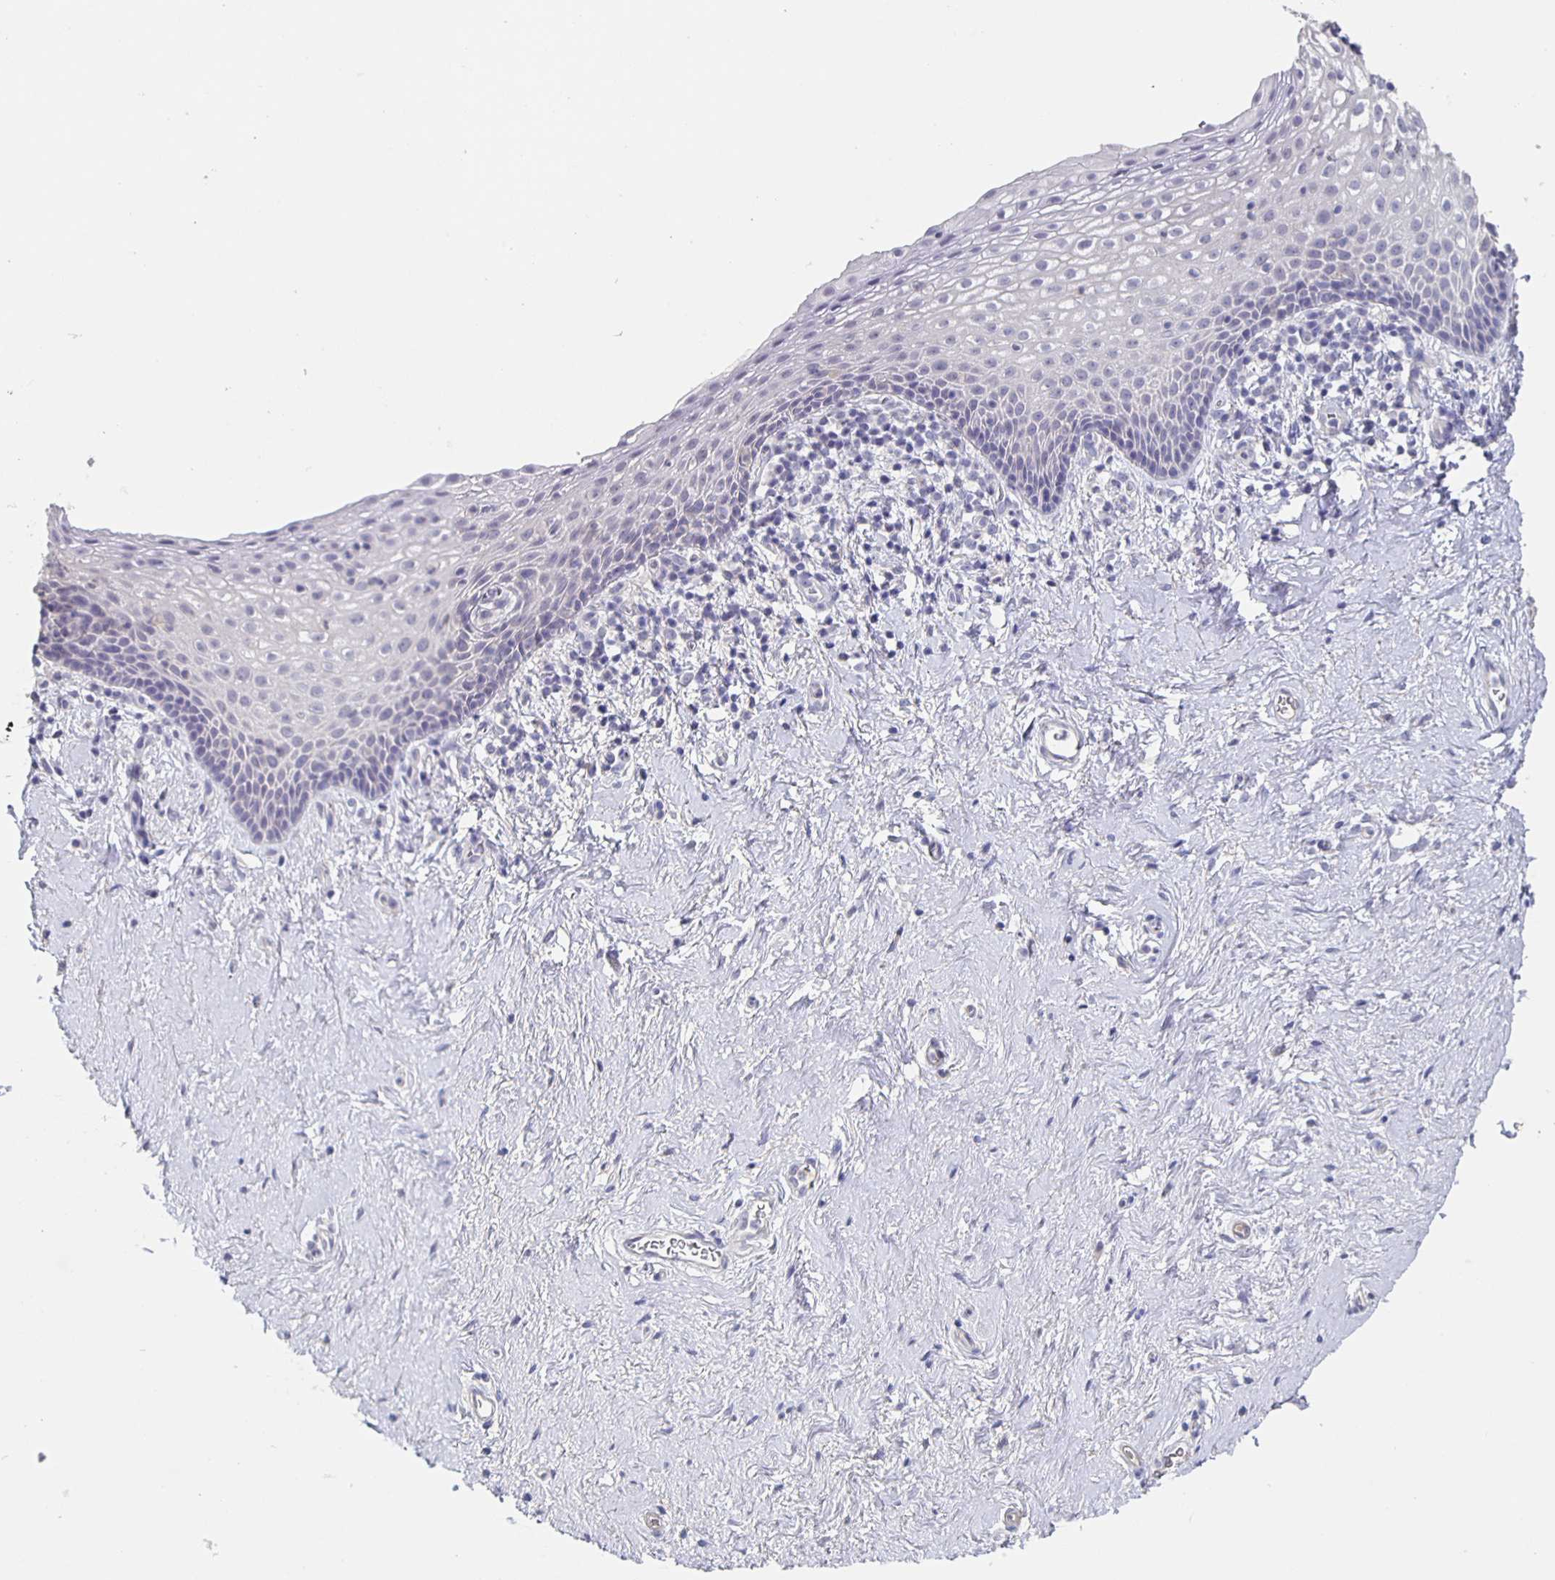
{"staining": {"intensity": "negative", "quantity": "none", "location": "none"}, "tissue": "vagina", "cell_type": "Squamous epithelial cells", "image_type": "normal", "snomed": [{"axis": "morphology", "description": "Normal tissue, NOS"}, {"axis": "topography", "description": "Vagina"}], "caption": "A high-resolution micrograph shows immunohistochemistry staining of unremarkable vagina, which demonstrates no significant staining in squamous epithelial cells. (Immunohistochemistry, brightfield microscopy, high magnification).", "gene": "CACNA2D2", "patient": {"sex": "female", "age": 61}}